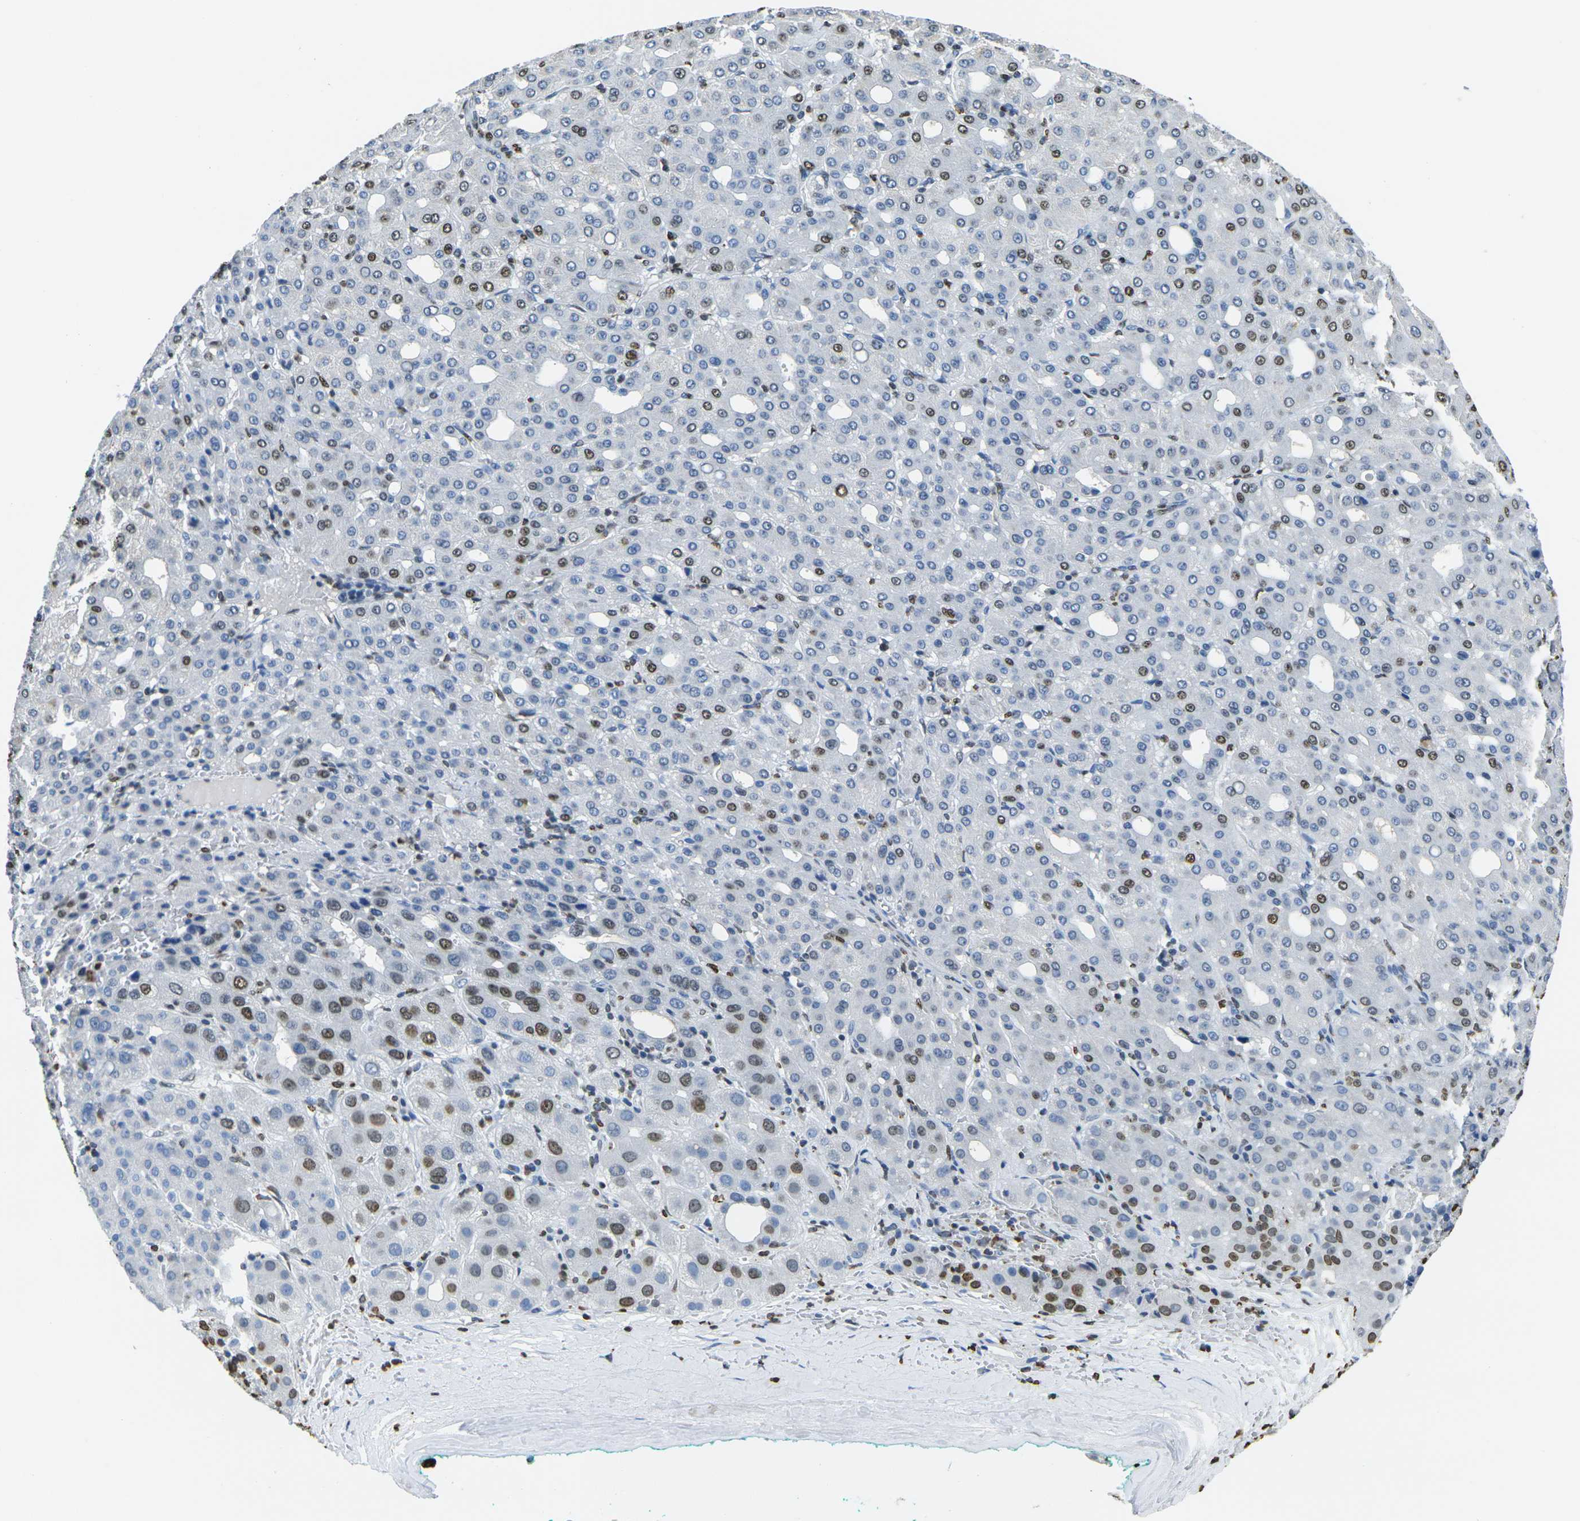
{"staining": {"intensity": "strong", "quantity": "<25%", "location": "nuclear"}, "tissue": "liver cancer", "cell_type": "Tumor cells", "image_type": "cancer", "snomed": [{"axis": "morphology", "description": "Carcinoma, Hepatocellular, NOS"}, {"axis": "topography", "description": "Liver"}], "caption": "Immunohistochemical staining of liver hepatocellular carcinoma demonstrates strong nuclear protein positivity in about <25% of tumor cells.", "gene": "DRAXIN", "patient": {"sex": "male", "age": 65}}